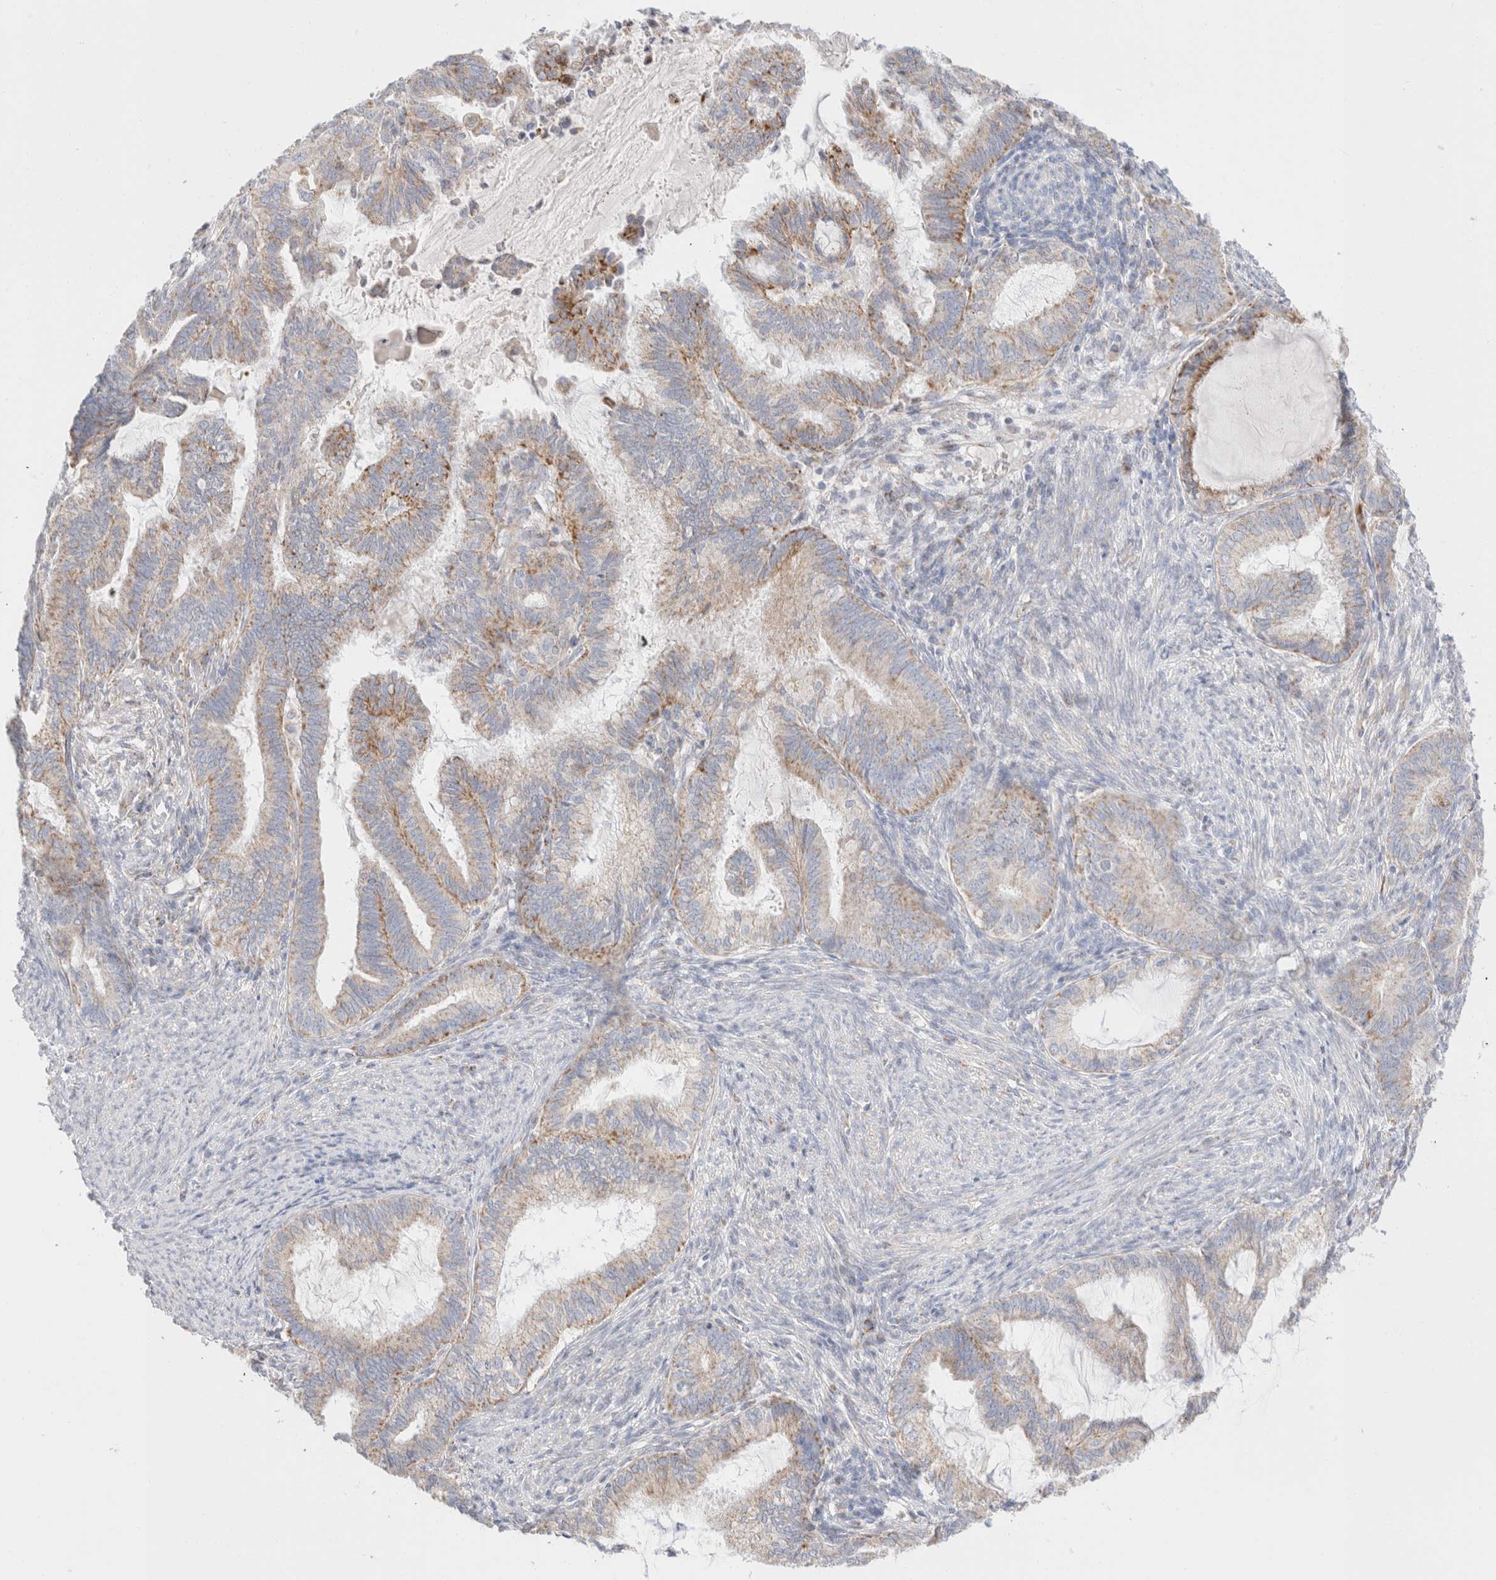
{"staining": {"intensity": "moderate", "quantity": "<25%", "location": "cytoplasmic/membranous"}, "tissue": "endometrial cancer", "cell_type": "Tumor cells", "image_type": "cancer", "snomed": [{"axis": "morphology", "description": "Adenocarcinoma, NOS"}, {"axis": "topography", "description": "Endometrium"}], "caption": "Immunohistochemical staining of adenocarcinoma (endometrial) displays low levels of moderate cytoplasmic/membranous expression in approximately <25% of tumor cells. Using DAB (3,3'-diaminobenzidine) (brown) and hematoxylin (blue) stains, captured at high magnification using brightfield microscopy.", "gene": "ATP6V1C1", "patient": {"sex": "female", "age": 86}}